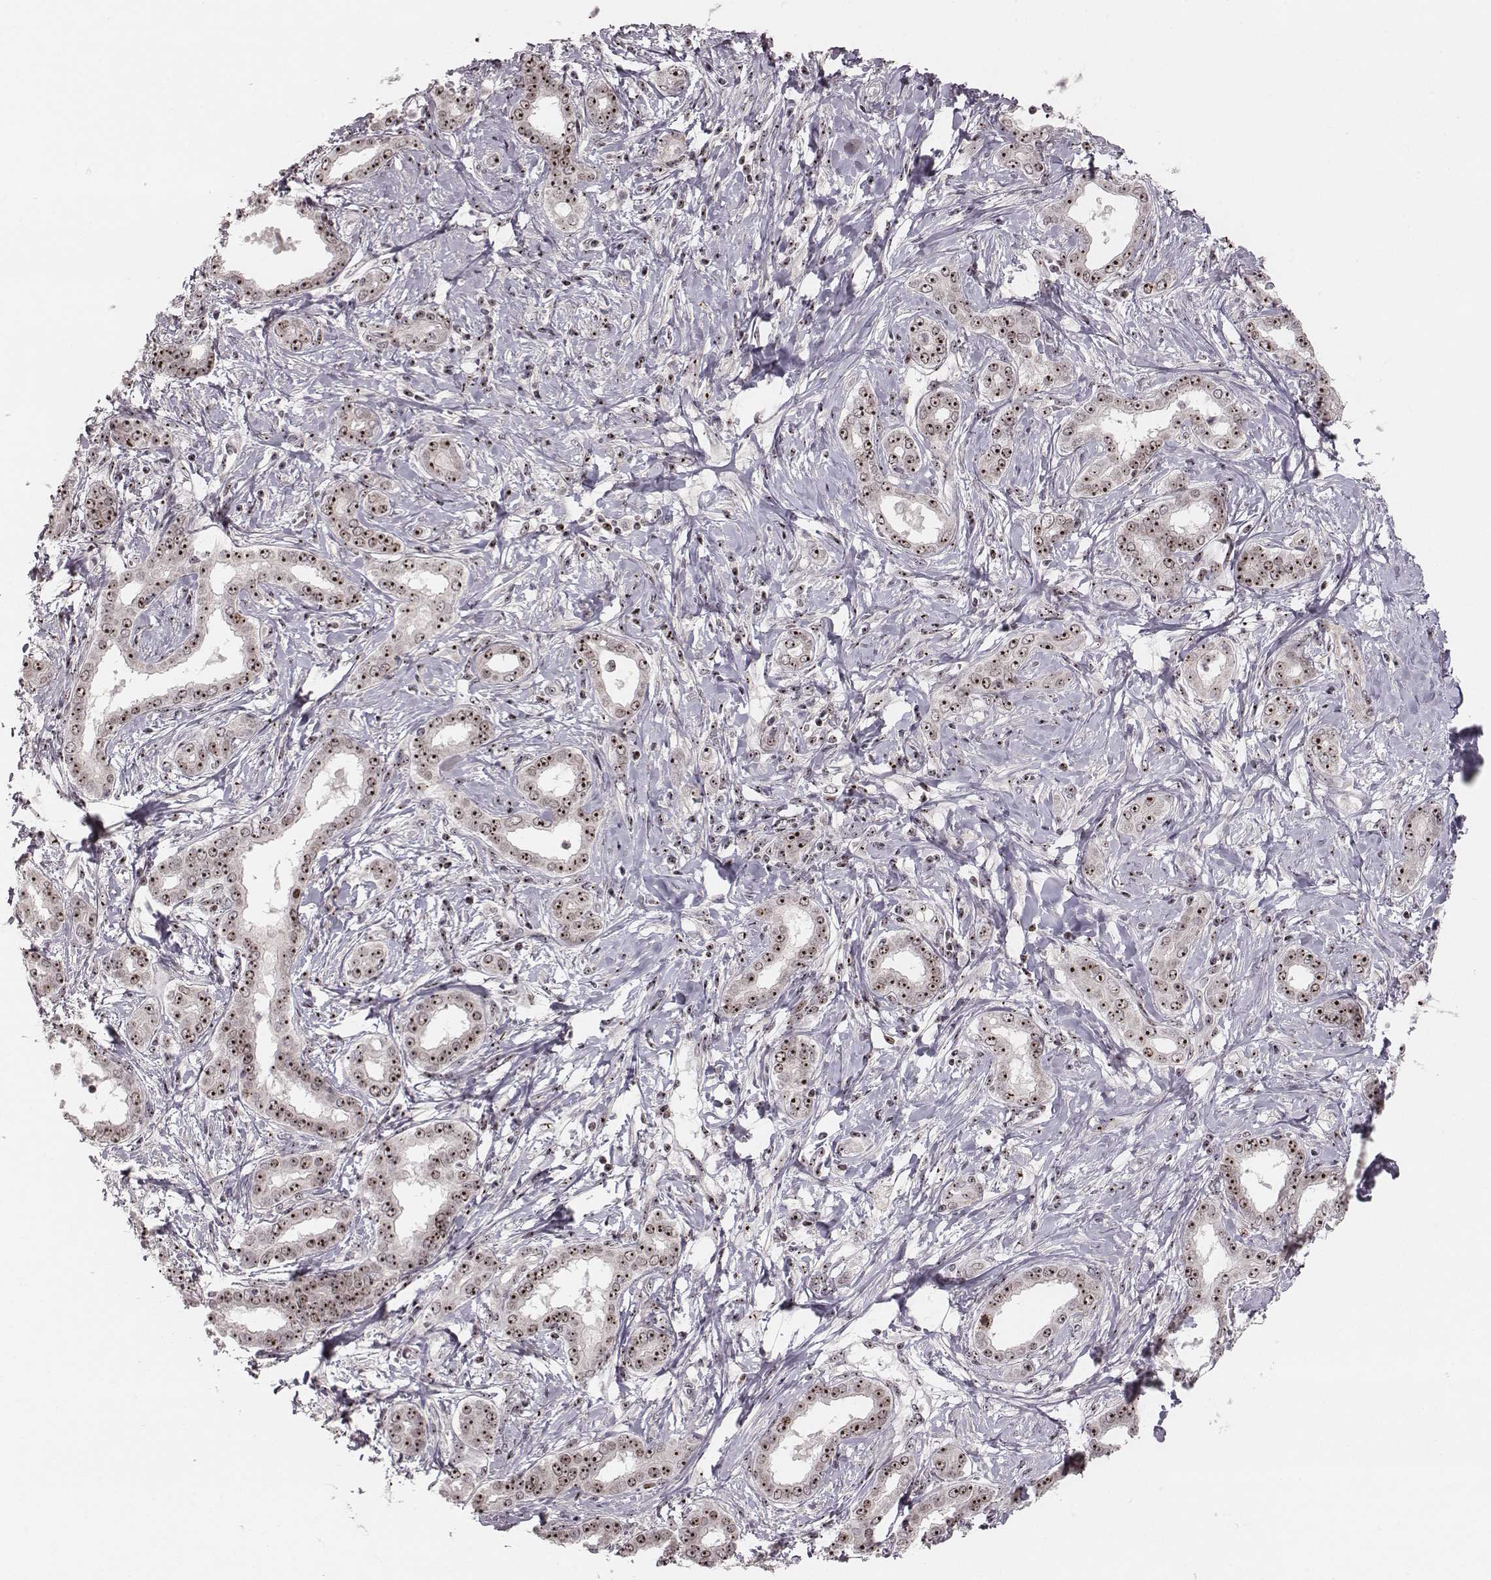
{"staining": {"intensity": "moderate", "quantity": ">75%", "location": "nuclear"}, "tissue": "liver cancer", "cell_type": "Tumor cells", "image_type": "cancer", "snomed": [{"axis": "morphology", "description": "Cholangiocarcinoma"}, {"axis": "topography", "description": "Liver"}], "caption": "Human liver cholangiocarcinoma stained with a brown dye shows moderate nuclear positive positivity in approximately >75% of tumor cells.", "gene": "NOP56", "patient": {"sex": "female", "age": 47}}